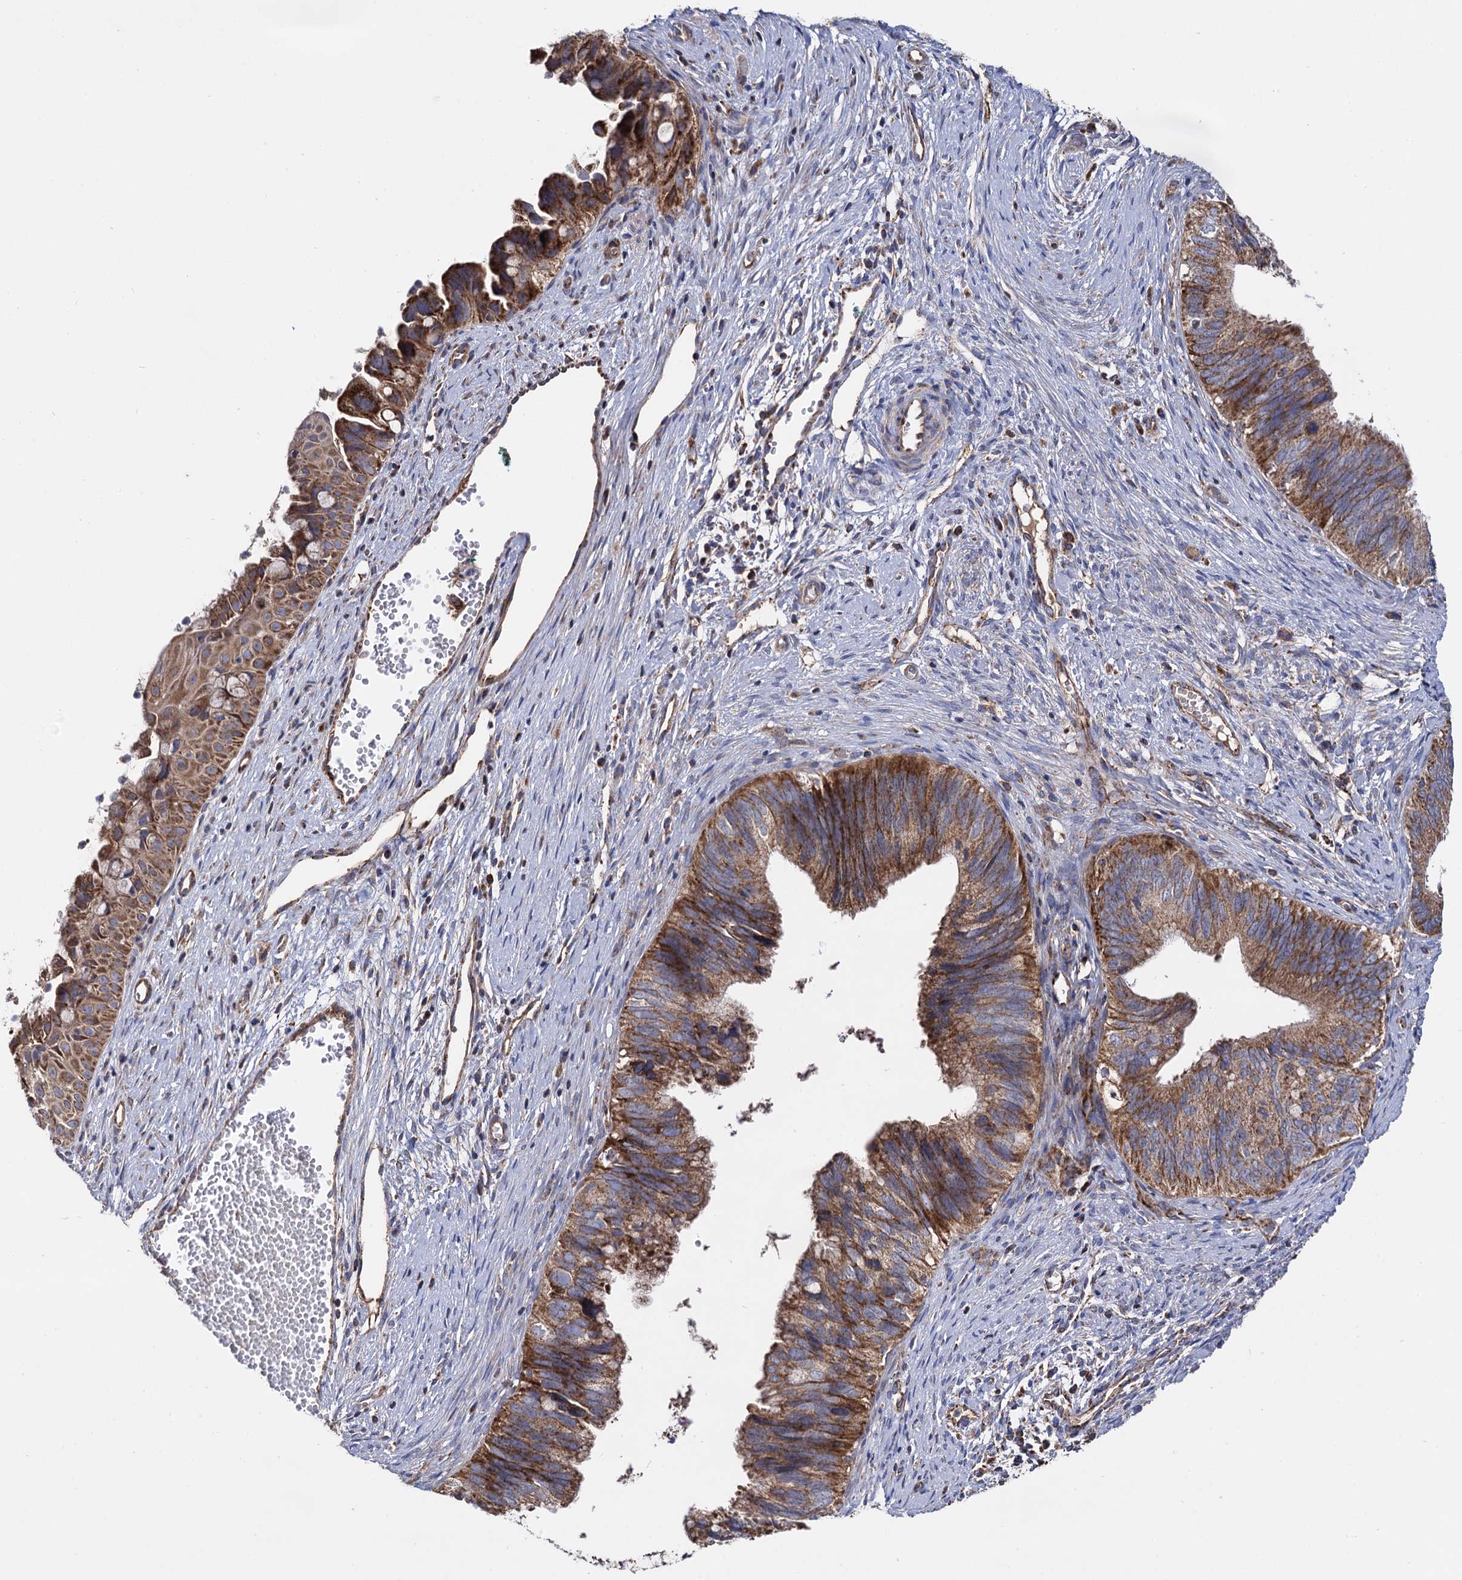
{"staining": {"intensity": "moderate", "quantity": ">75%", "location": "cytoplasmic/membranous"}, "tissue": "cervical cancer", "cell_type": "Tumor cells", "image_type": "cancer", "snomed": [{"axis": "morphology", "description": "Adenocarcinoma, NOS"}, {"axis": "topography", "description": "Cervix"}], "caption": "IHC (DAB) staining of human cervical cancer demonstrates moderate cytoplasmic/membranous protein staining in about >75% of tumor cells. Nuclei are stained in blue.", "gene": "IQCH", "patient": {"sex": "female", "age": 42}}